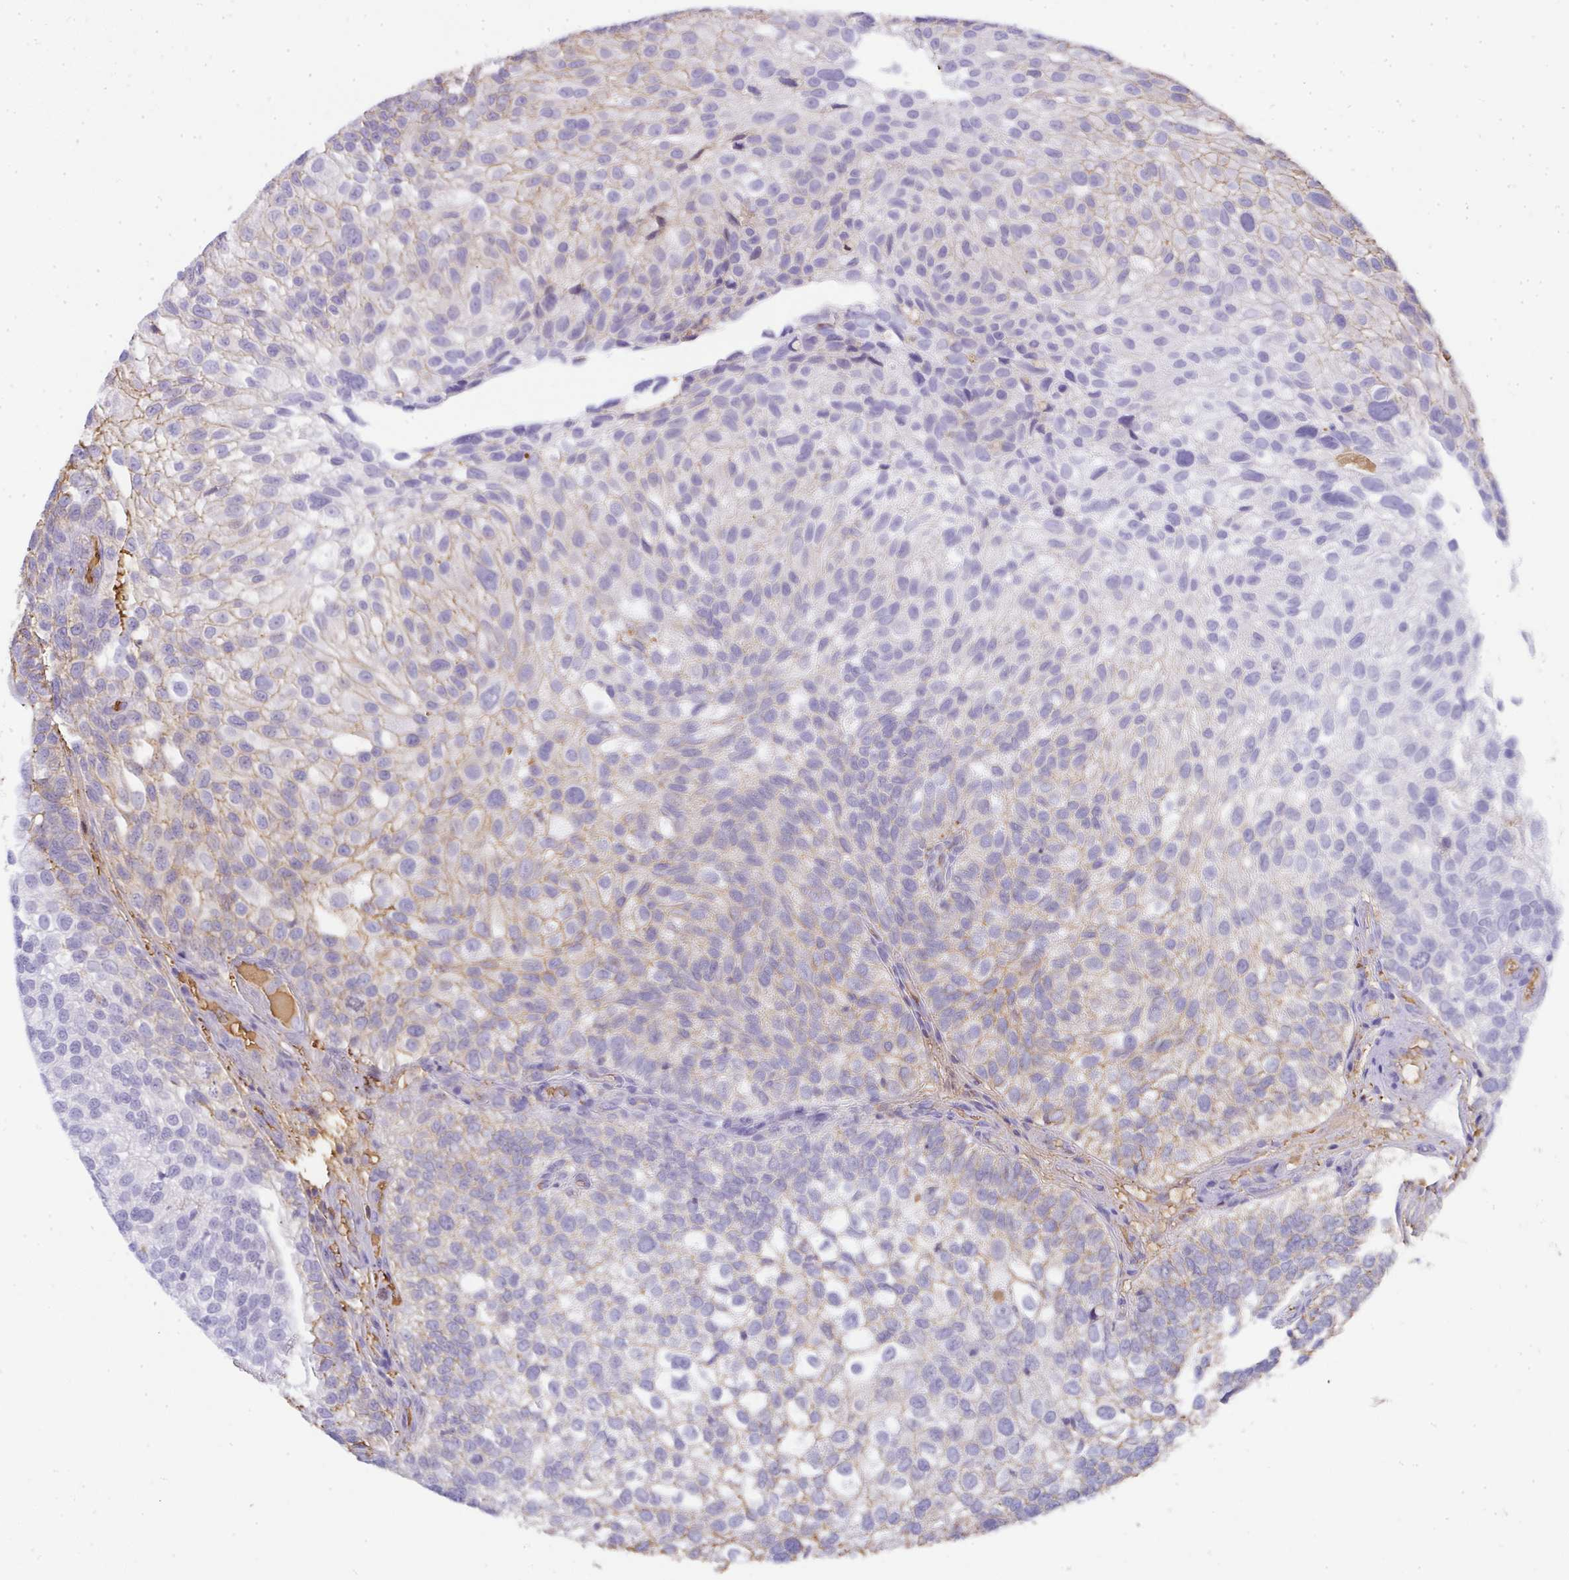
{"staining": {"intensity": "weak", "quantity": "<25%", "location": "cytoplasmic/membranous"}, "tissue": "urothelial cancer", "cell_type": "Tumor cells", "image_type": "cancer", "snomed": [{"axis": "morphology", "description": "Urothelial carcinoma, NOS"}, {"axis": "topography", "description": "Urinary bladder"}], "caption": "This is an IHC histopathology image of urothelial cancer. There is no positivity in tumor cells.", "gene": "SMYD5", "patient": {"sex": "male", "age": 87}}